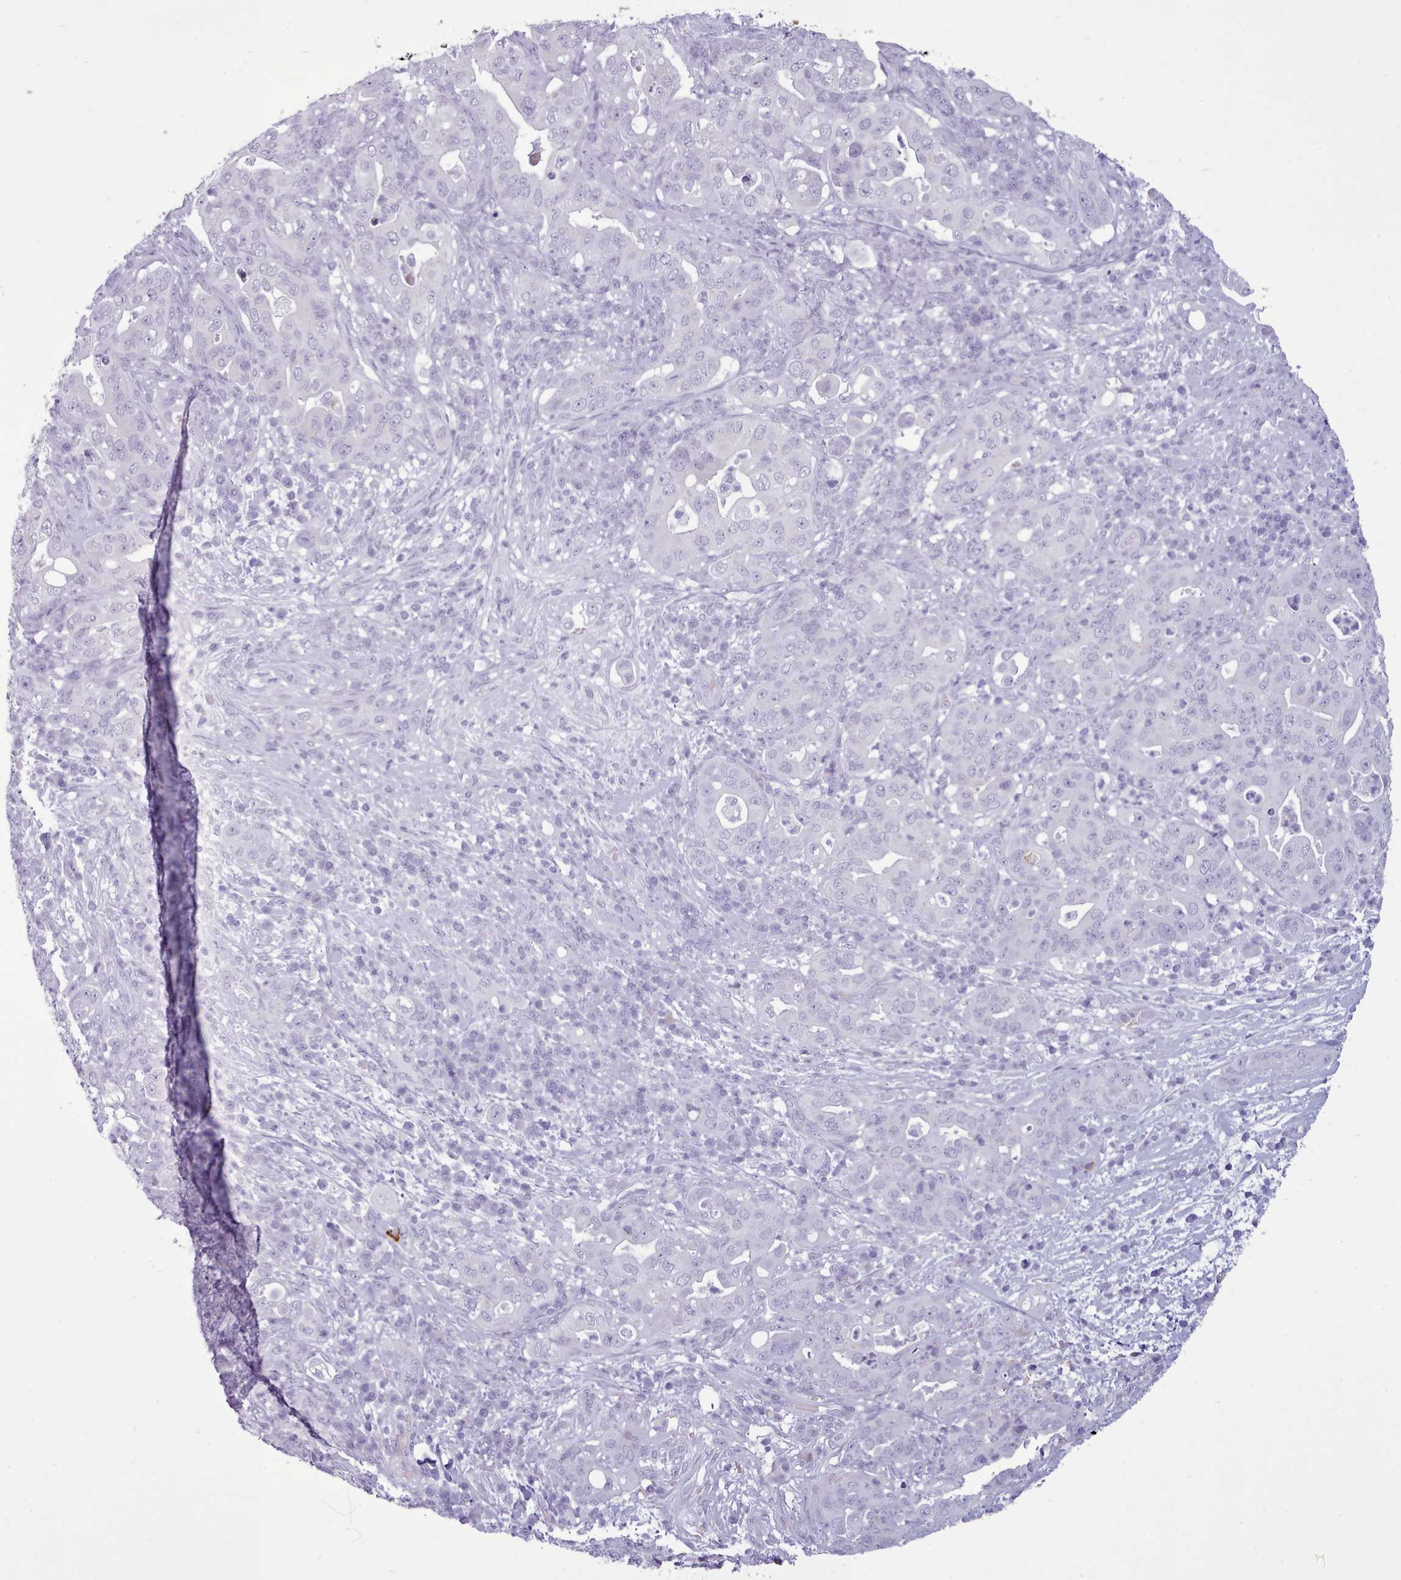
{"staining": {"intensity": "negative", "quantity": "none", "location": "none"}, "tissue": "pancreatic cancer", "cell_type": "Tumor cells", "image_type": "cancer", "snomed": [{"axis": "morphology", "description": "Normal tissue, NOS"}, {"axis": "morphology", "description": "Adenocarcinoma, NOS"}, {"axis": "topography", "description": "Lymph node"}, {"axis": "topography", "description": "Pancreas"}], "caption": "Immunohistochemistry (IHC) micrograph of neoplastic tissue: pancreatic adenocarcinoma stained with DAB demonstrates no significant protein positivity in tumor cells.", "gene": "FBXO48", "patient": {"sex": "female", "age": 67}}